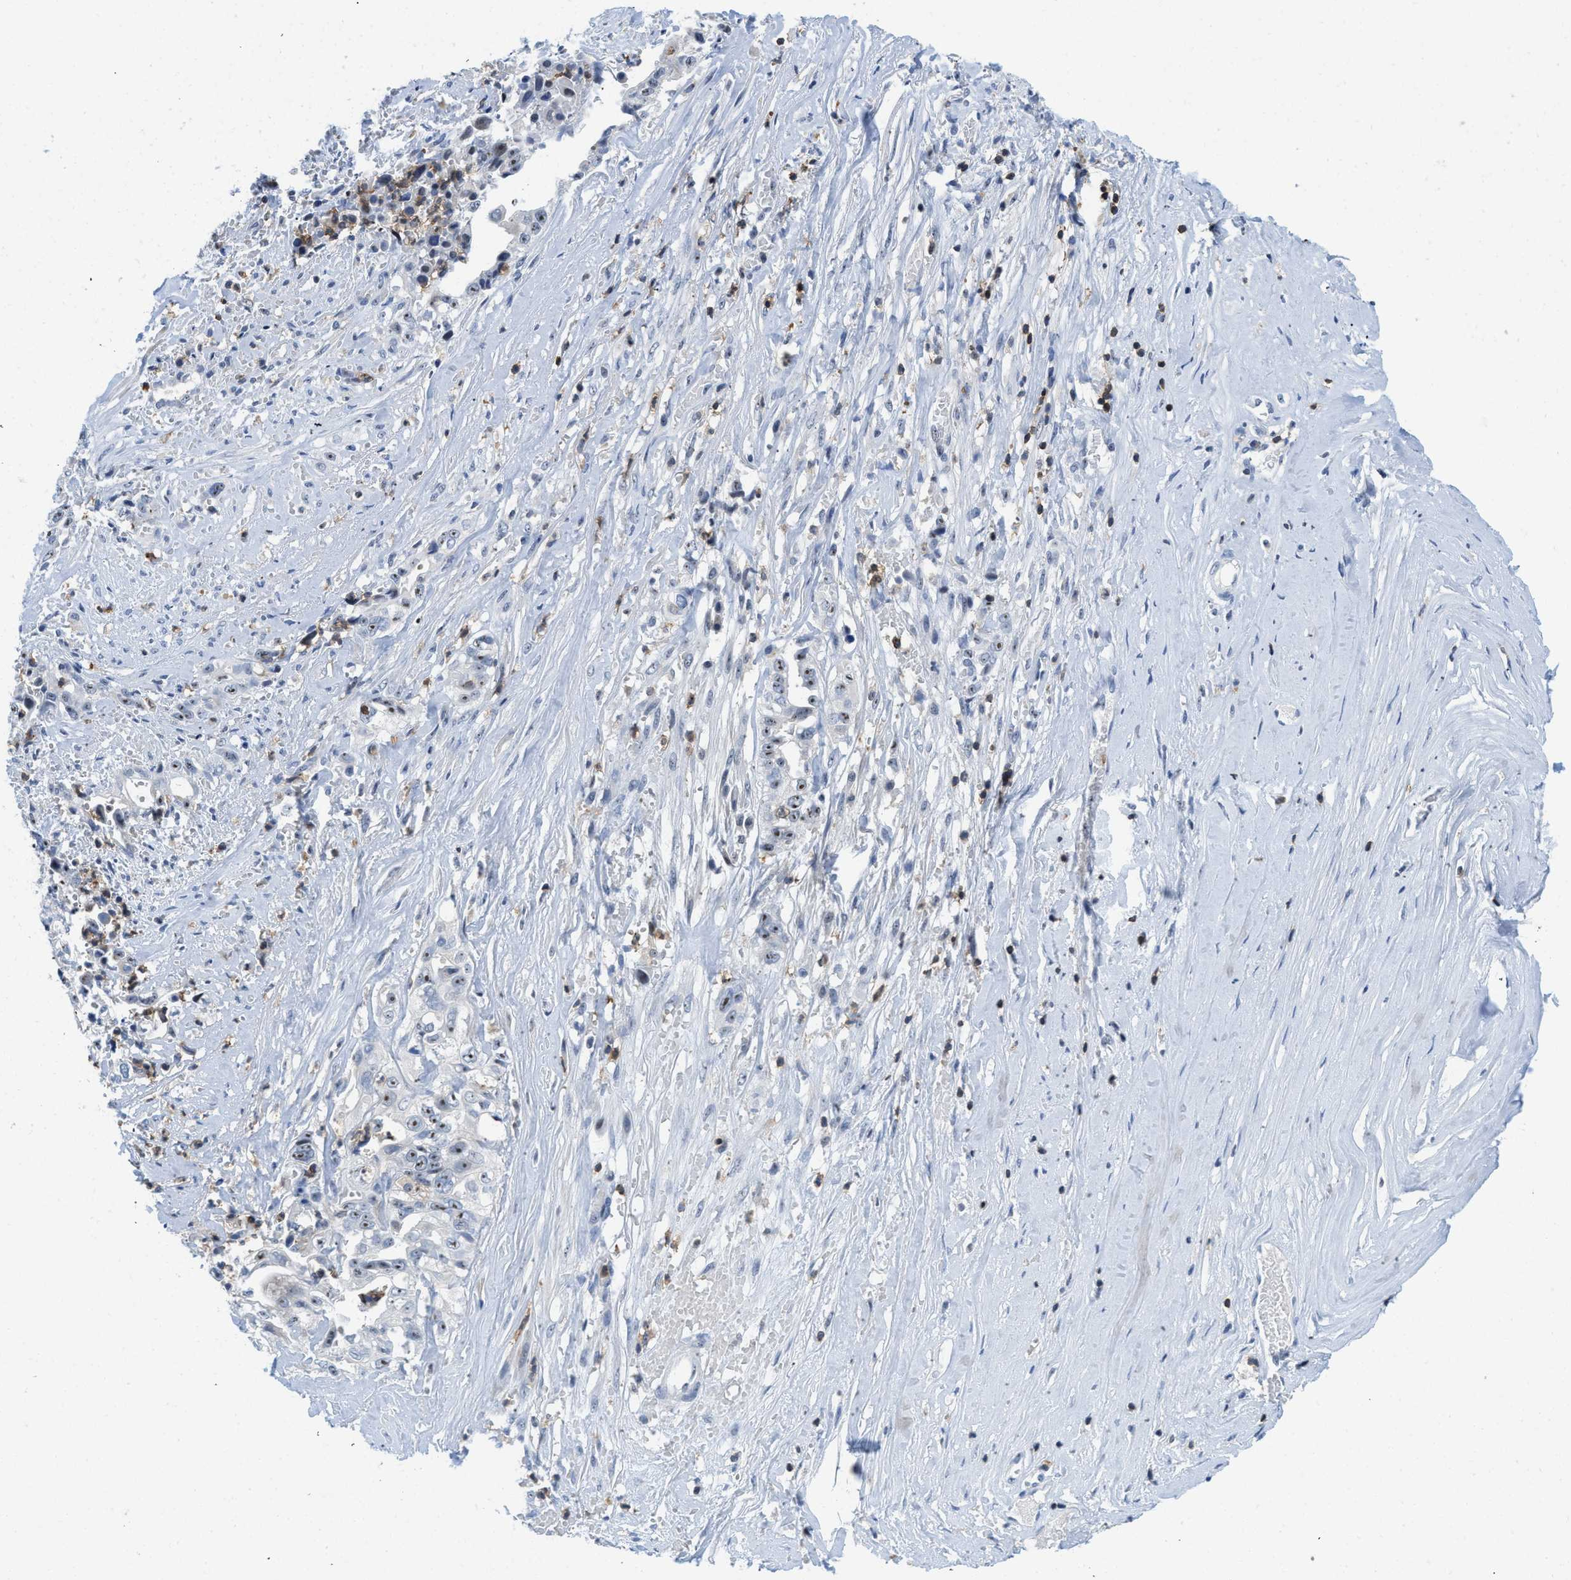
{"staining": {"intensity": "moderate", "quantity": "<25%", "location": "nuclear"}, "tissue": "liver cancer", "cell_type": "Tumor cells", "image_type": "cancer", "snomed": [{"axis": "morphology", "description": "Cholangiocarcinoma"}, {"axis": "topography", "description": "Liver"}], "caption": "Immunohistochemical staining of cholangiocarcinoma (liver) reveals low levels of moderate nuclear protein expression in approximately <25% of tumor cells. The protein of interest is stained brown, and the nuclei are stained in blue (DAB IHC with brightfield microscopy, high magnification).", "gene": "FAM151A", "patient": {"sex": "female", "age": 70}}